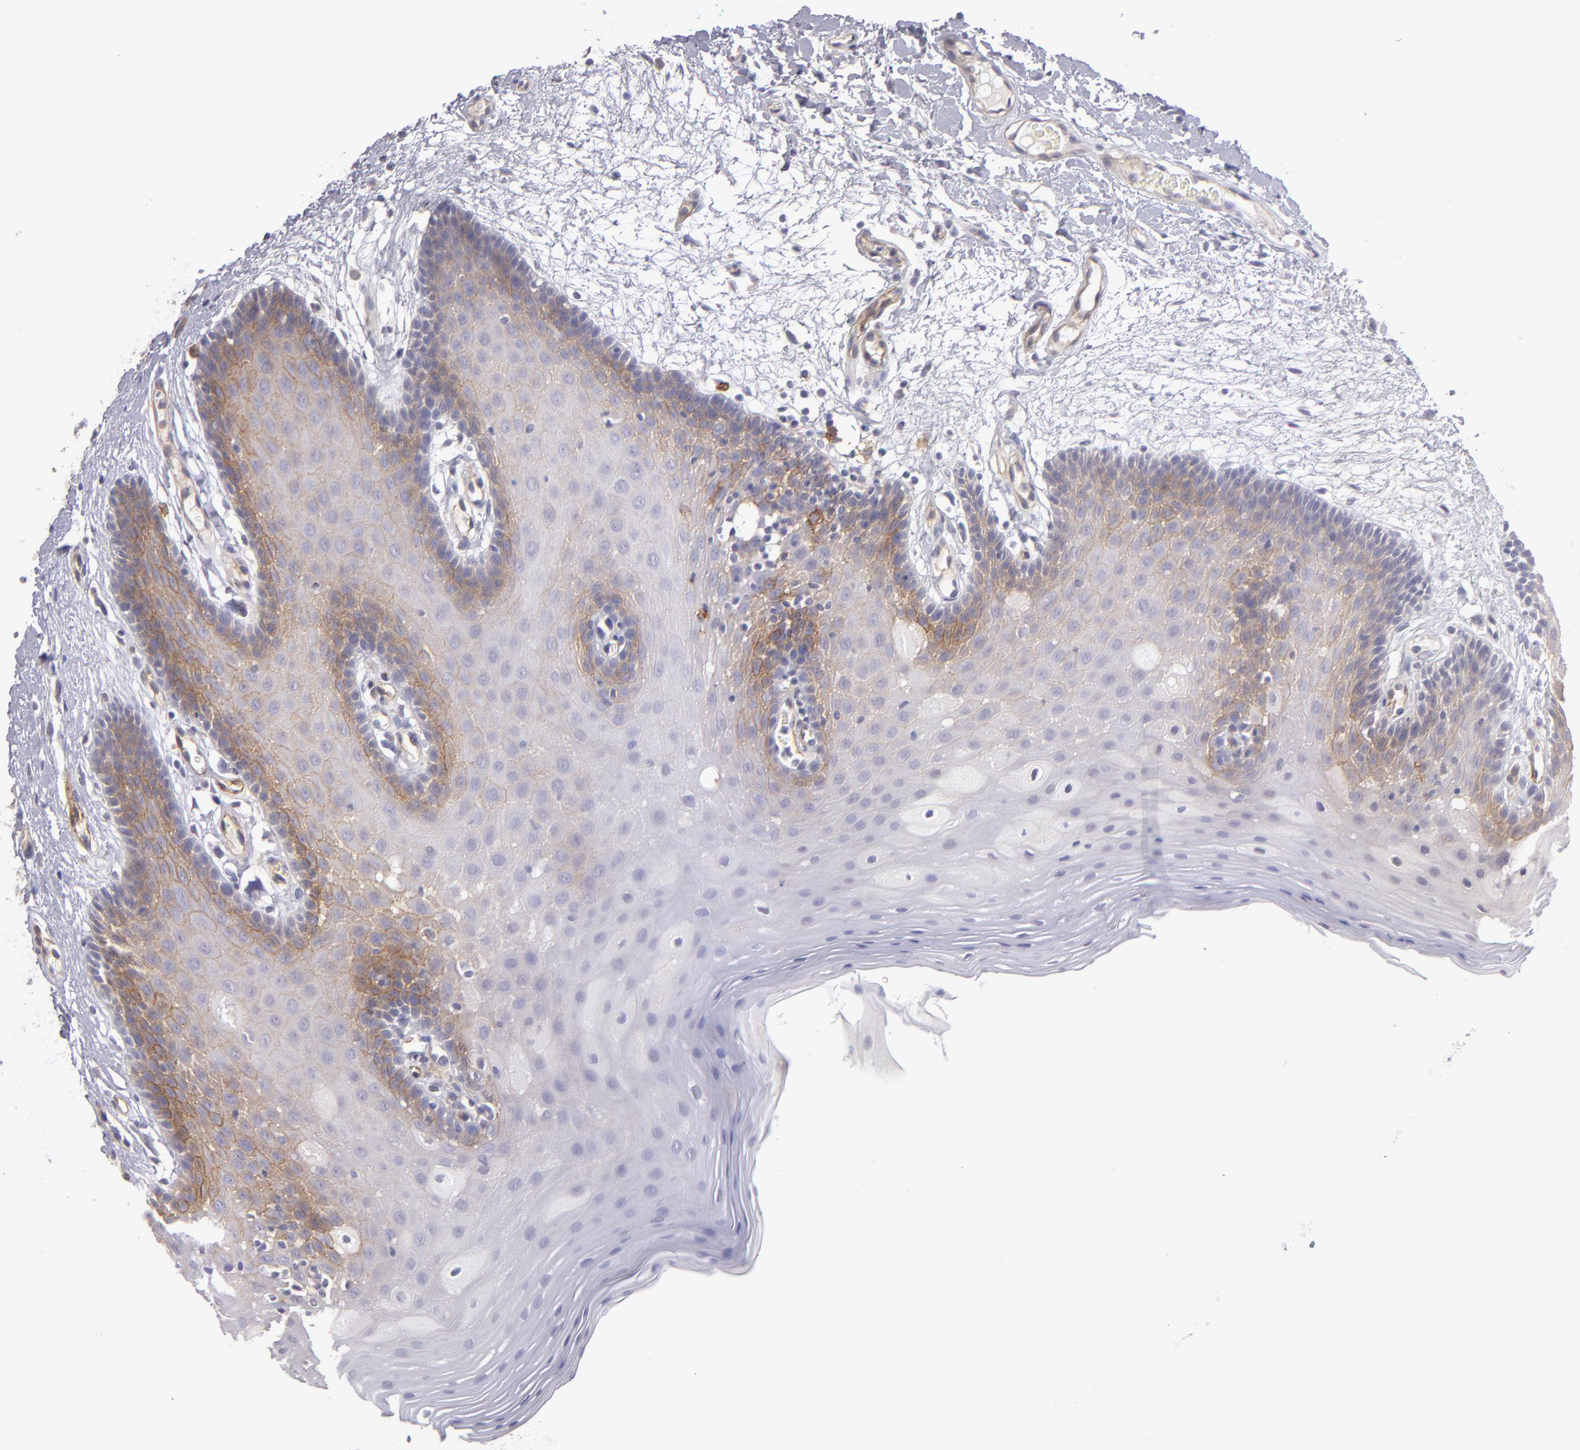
{"staining": {"intensity": "moderate", "quantity": "25%-75%", "location": "cytoplasmic/membranous"}, "tissue": "oral mucosa", "cell_type": "Squamous epithelial cells", "image_type": "normal", "snomed": [{"axis": "morphology", "description": "Normal tissue, NOS"}, {"axis": "morphology", "description": "Squamous cell carcinoma, NOS"}, {"axis": "topography", "description": "Skeletal muscle"}, {"axis": "topography", "description": "Oral tissue"}, {"axis": "topography", "description": "Head-Neck"}], "caption": "Protein staining shows moderate cytoplasmic/membranous positivity in approximately 25%-75% of squamous epithelial cells in unremarkable oral mucosa.", "gene": "THBD", "patient": {"sex": "male", "age": 71}}